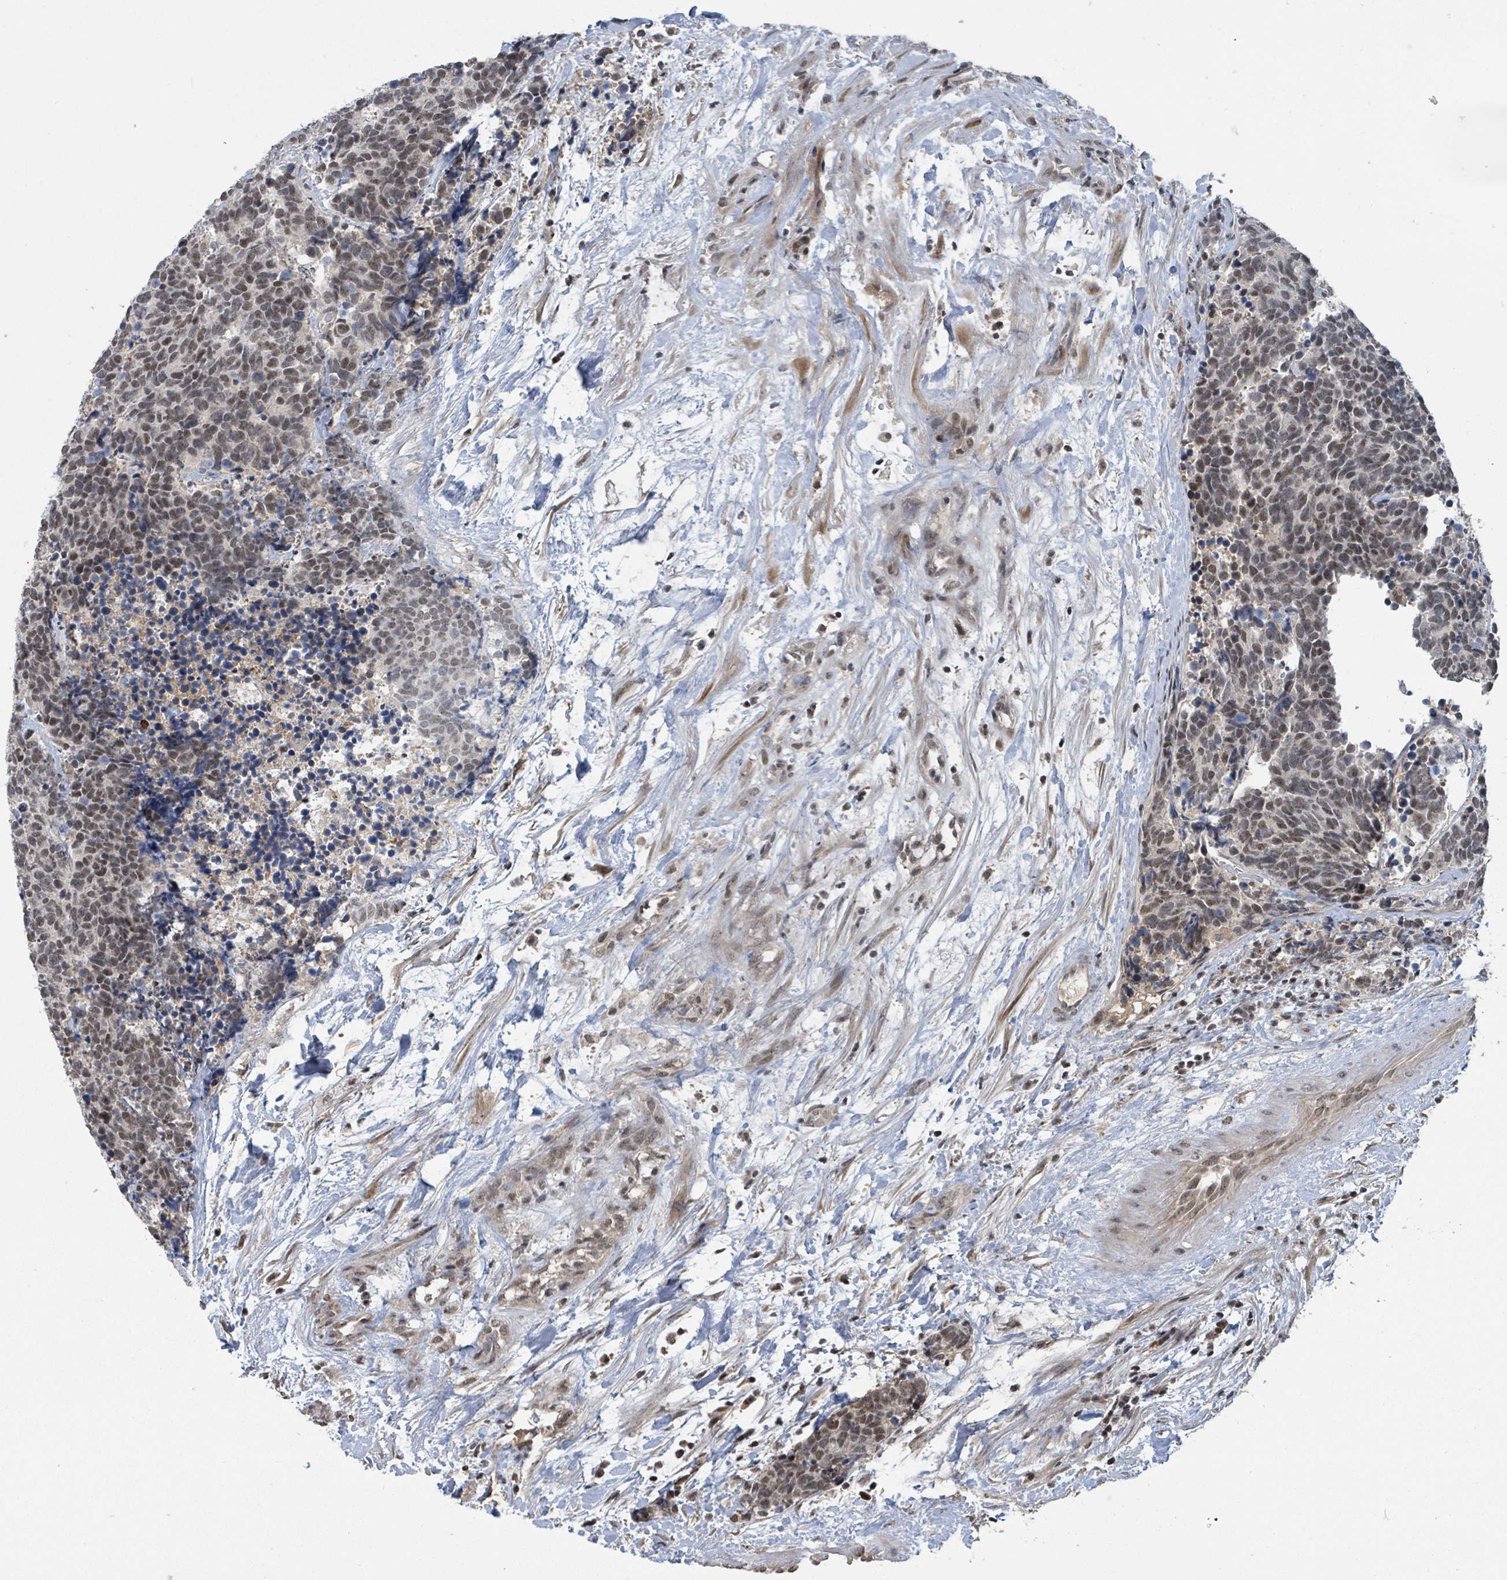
{"staining": {"intensity": "moderate", "quantity": ">75%", "location": "nuclear"}, "tissue": "carcinoid", "cell_type": "Tumor cells", "image_type": "cancer", "snomed": [{"axis": "morphology", "description": "Carcinoma, NOS"}, {"axis": "morphology", "description": "Carcinoid, malignant, NOS"}, {"axis": "topography", "description": "Prostate"}], "caption": "Protein staining of carcinoma tissue demonstrates moderate nuclear expression in approximately >75% of tumor cells.", "gene": "ZBTB14", "patient": {"sex": "male", "age": 57}}